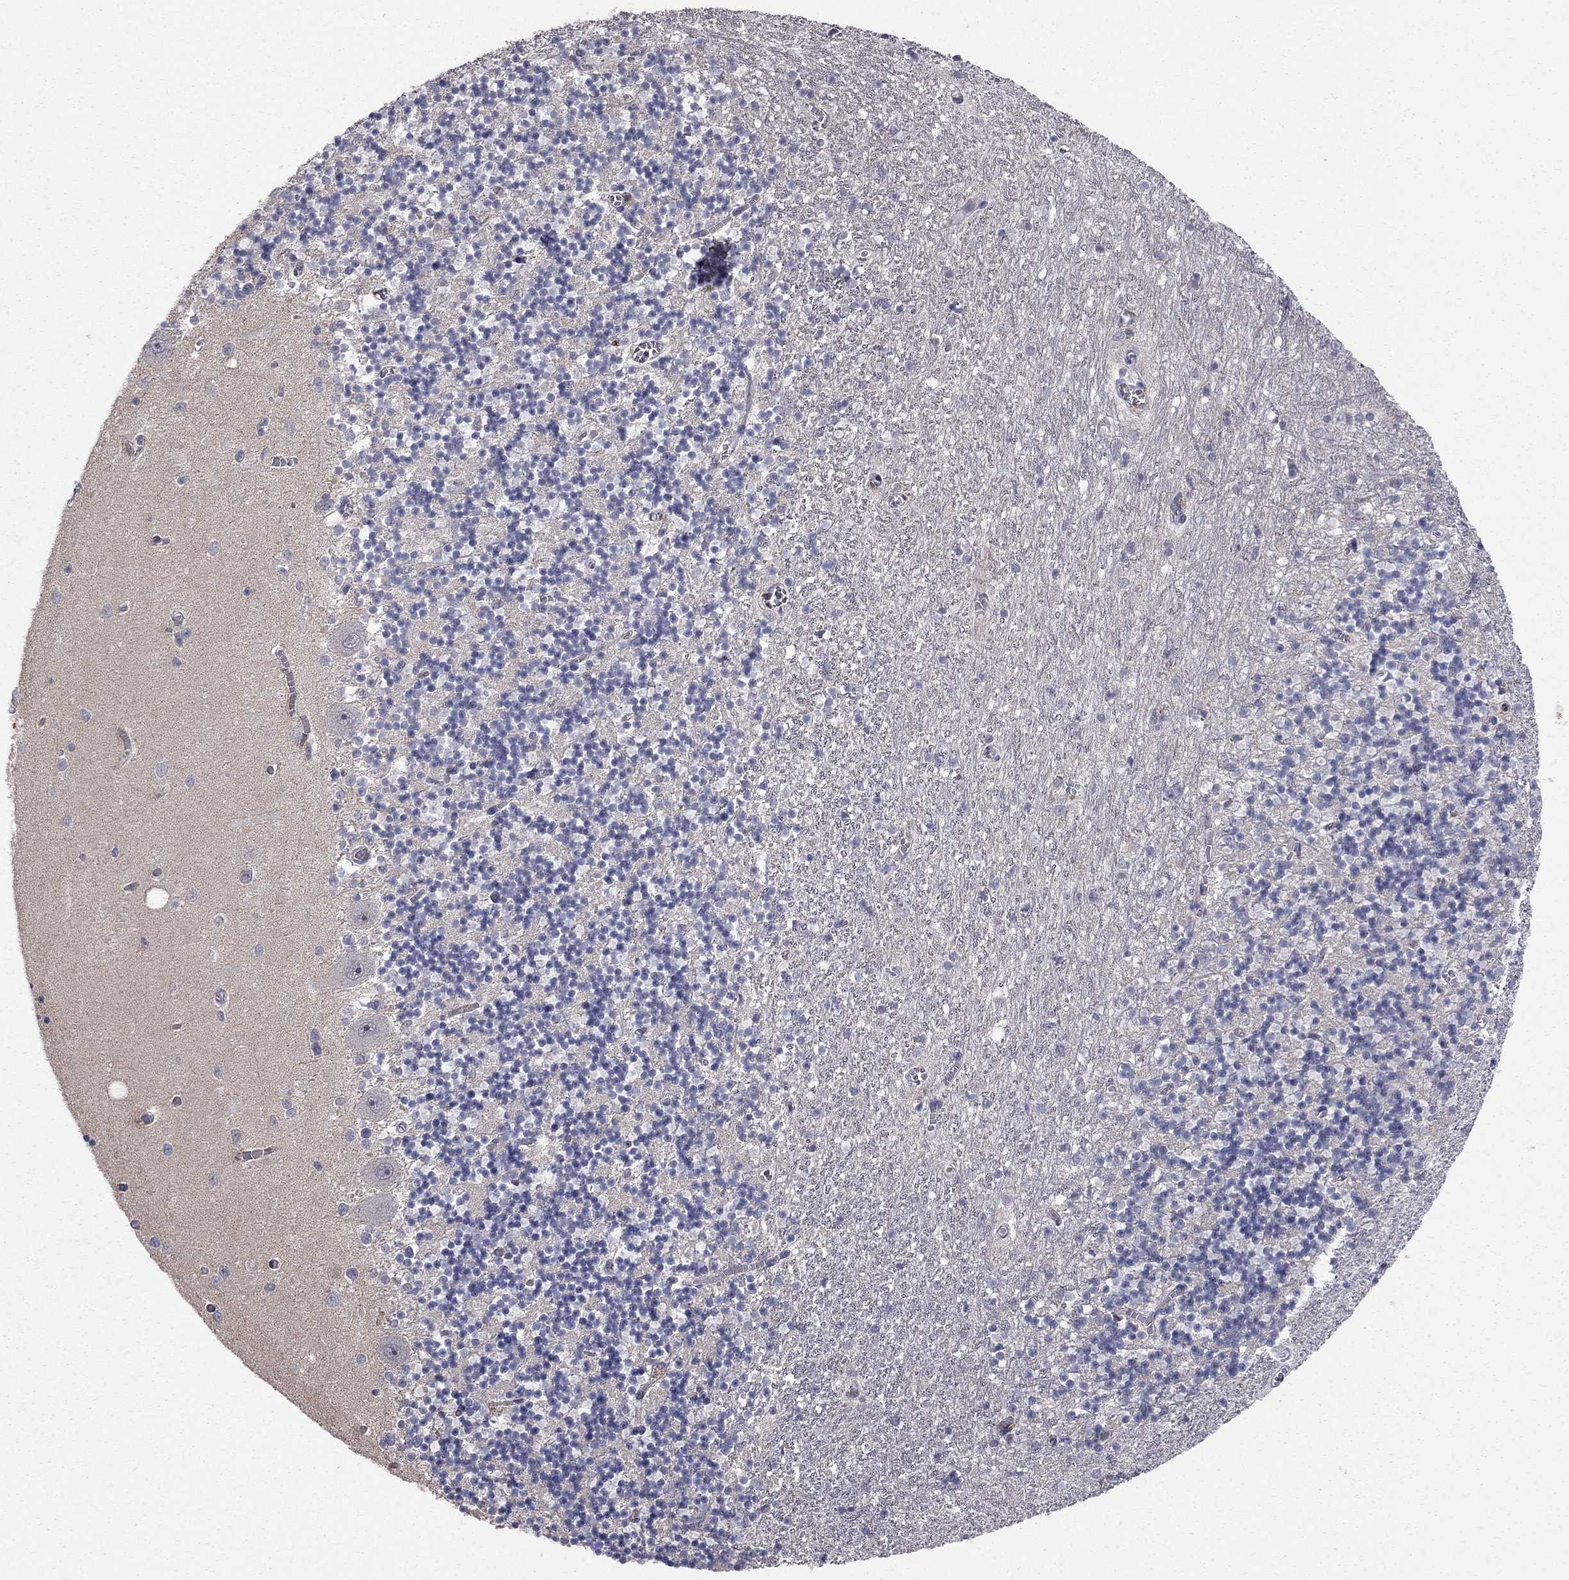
{"staining": {"intensity": "negative", "quantity": "none", "location": "none"}, "tissue": "cerebellum", "cell_type": "Cells in granular layer", "image_type": "normal", "snomed": [{"axis": "morphology", "description": "Normal tissue, NOS"}, {"axis": "topography", "description": "Cerebellum"}], "caption": "Cells in granular layer show no significant protein expression in benign cerebellum. (DAB IHC, high magnification).", "gene": "MSRA", "patient": {"sex": "female", "age": 64}}